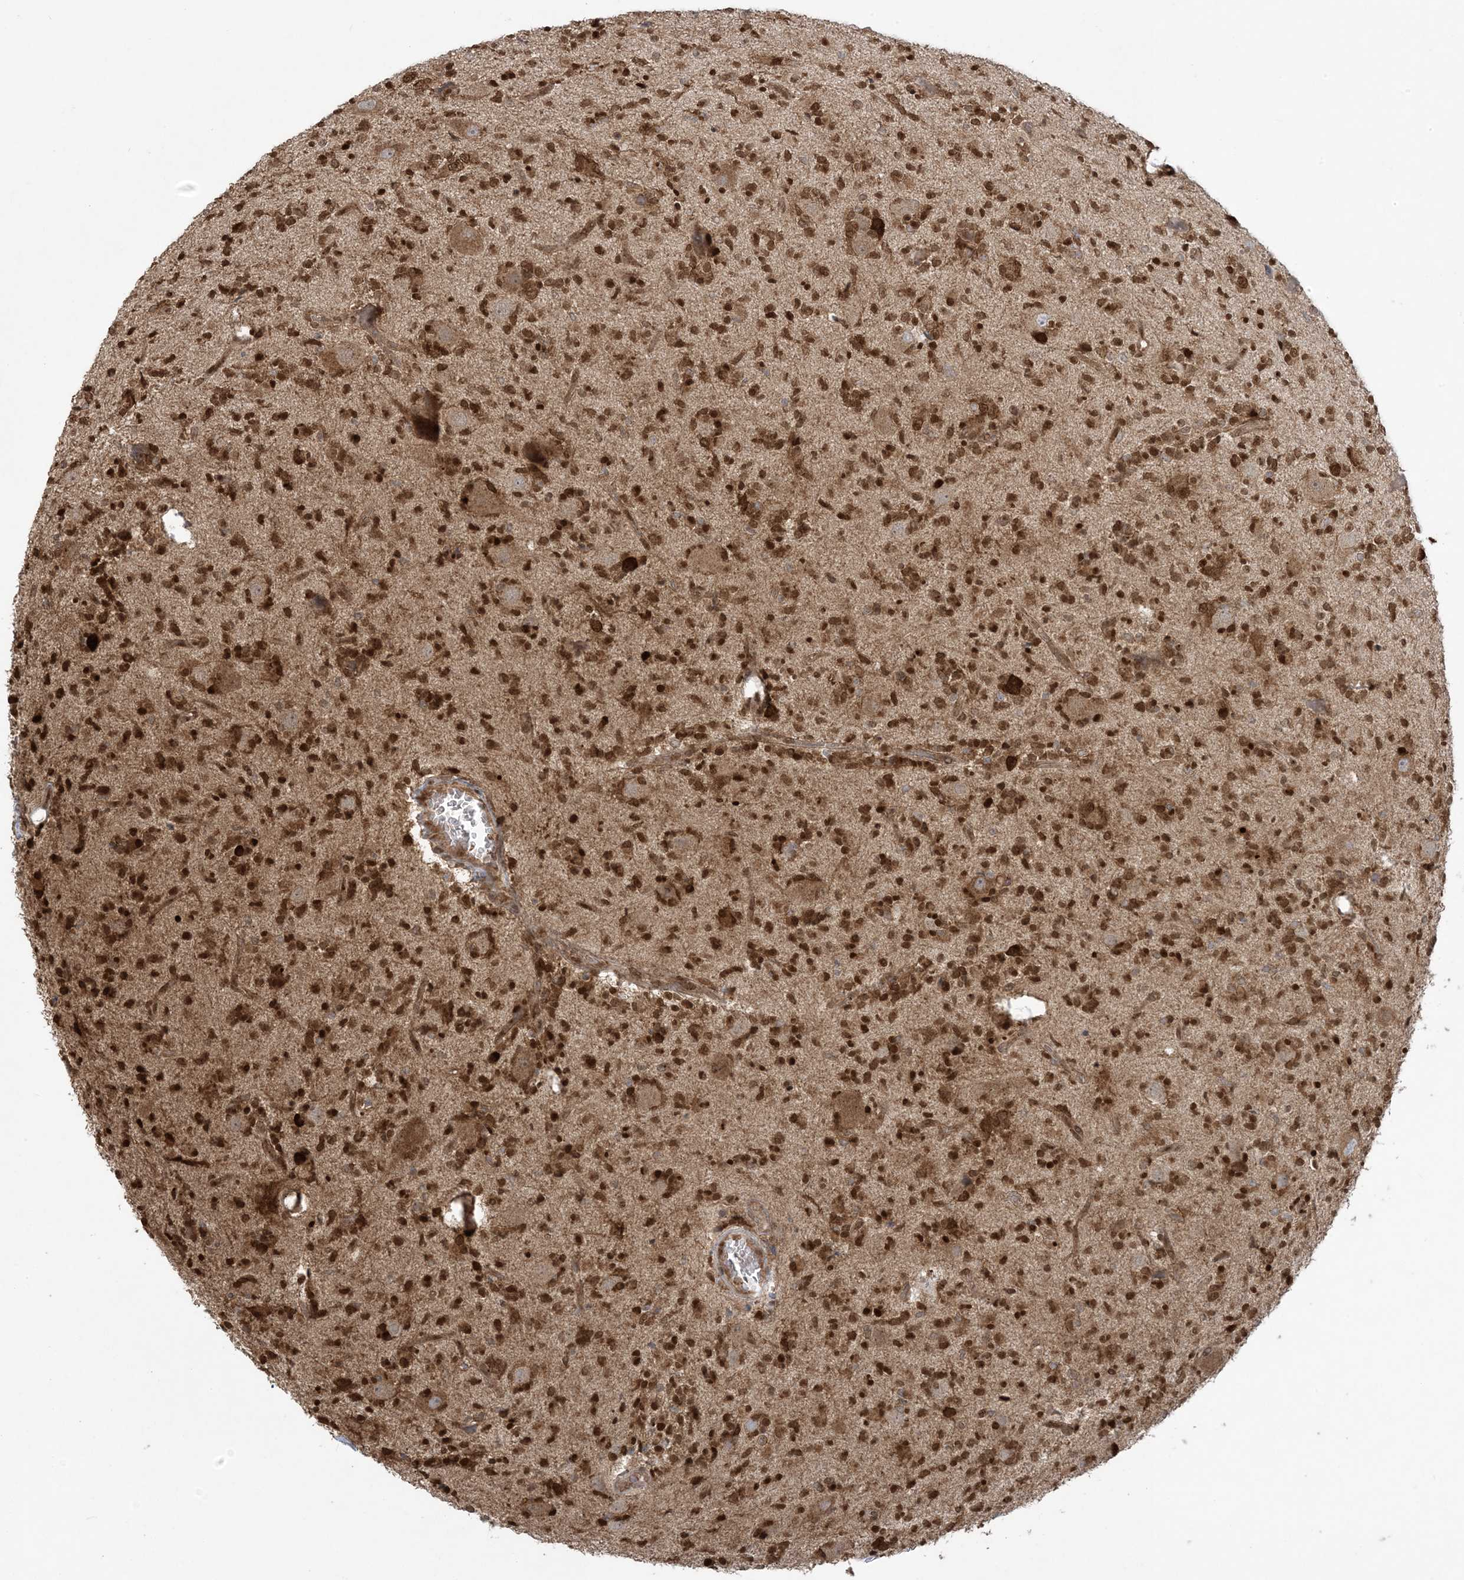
{"staining": {"intensity": "strong", "quantity": ">75%", "location": "cytoplasmic/membranous,nuclear"}, "tissue": "glioma", "cell_type": "Tumor cells", "image_type": "cancer", "snomed": [{"axis": "morphology", "description": "Glioma, malignant, High grade"}, {"axis": "topography", "description": "Brain"}], "caption": "Protein staining displays strong cytoplasmic/membranous and nuclear expression in about >75% of tumor cells in malignant glioma (high-grade).", "gene": "ABCF3", "patient": {"sex": "male", "age": 34}}